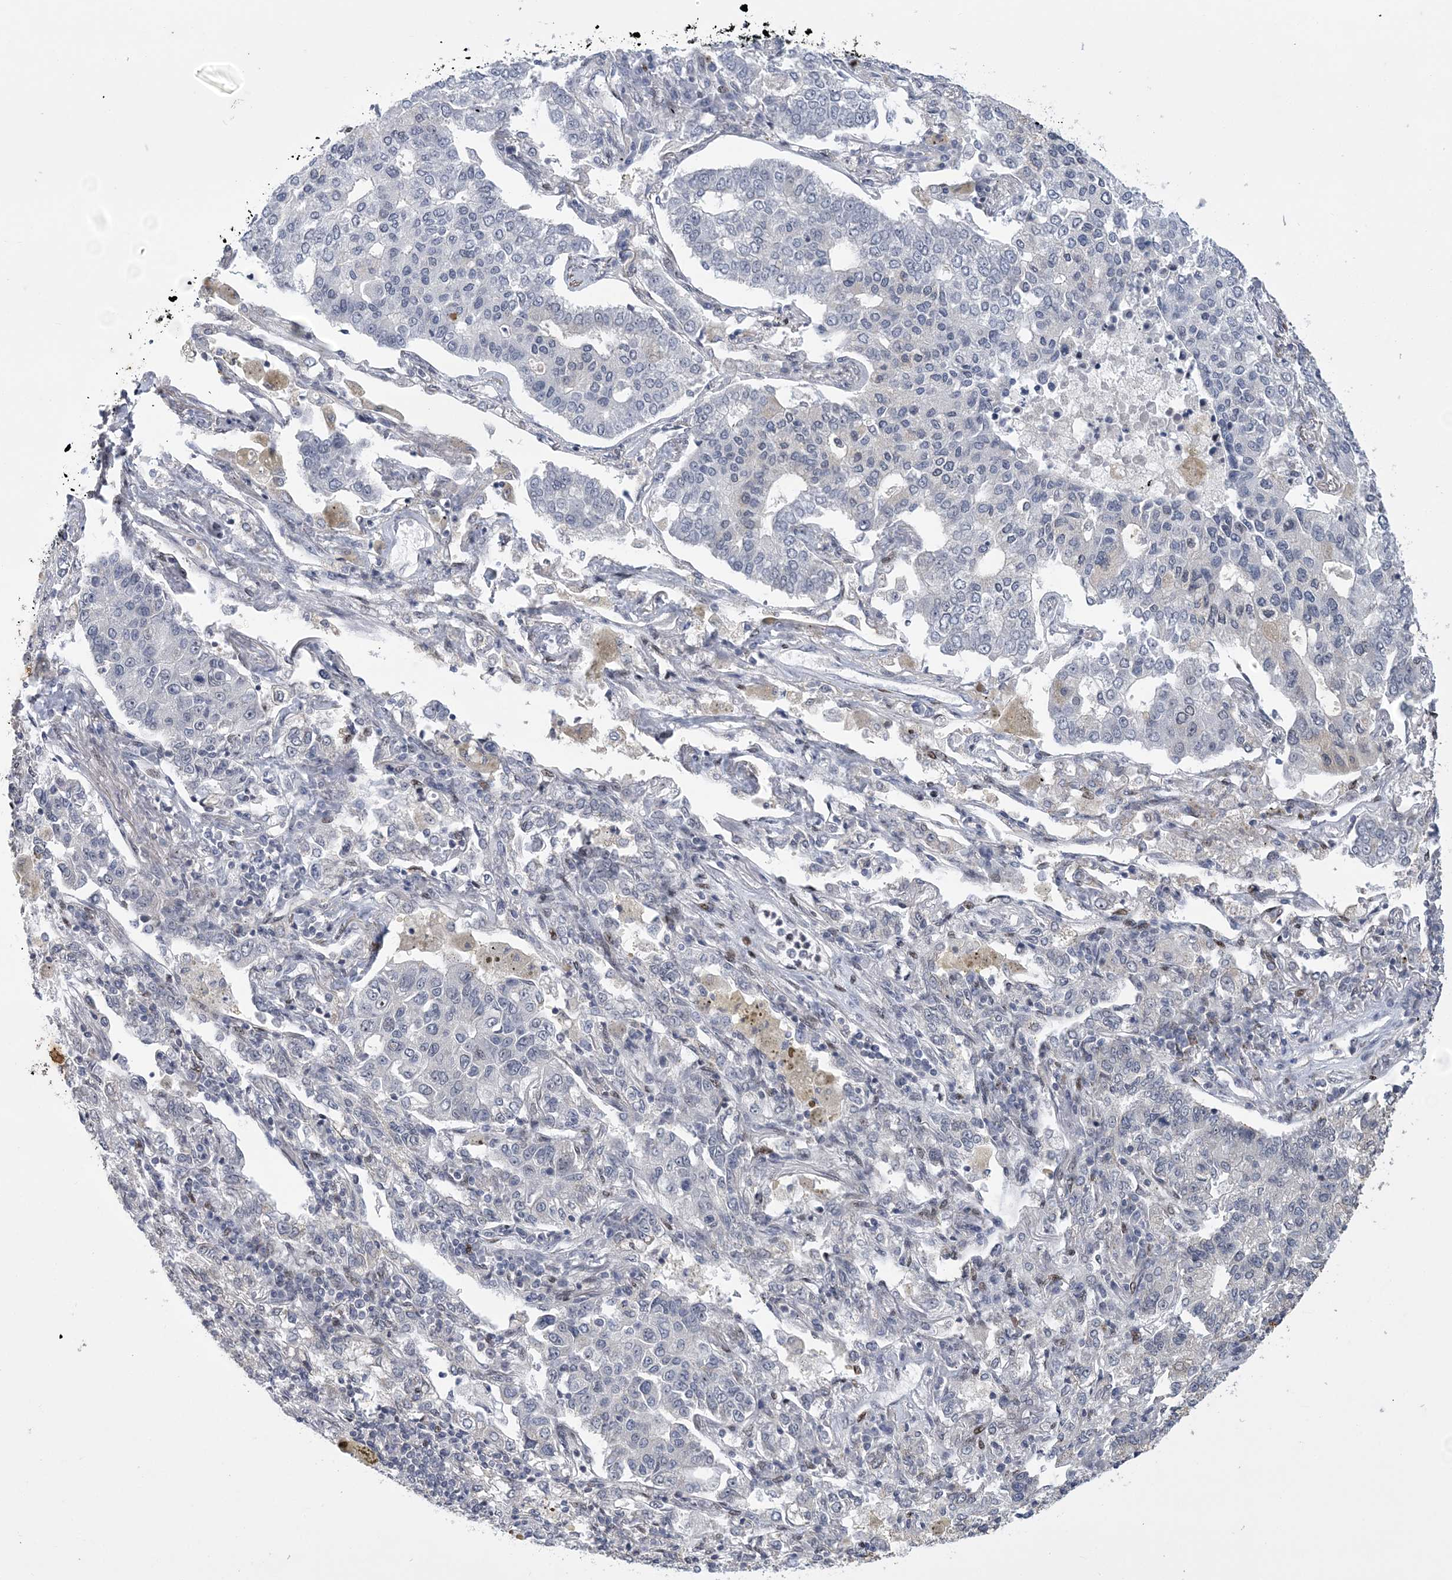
{"staining": {"intensity": "negative", "quantity": "none", "location": "none"}, "tissue": "lung cancer", "cell_type": "Tumor cells", "image_type": "cancer", "snomed": [{"axis": "morphology", "description": "Adenocarcinoma, NOS"}, {"axis": "topography", "description": "Lung"}], "caption": "Protein analysis of lung cancer (adenocarcinoma) shows no significant positivity in tumor cells.", "gene": "HOMEZ", "patient": {"sex": "male", "age": 49}}